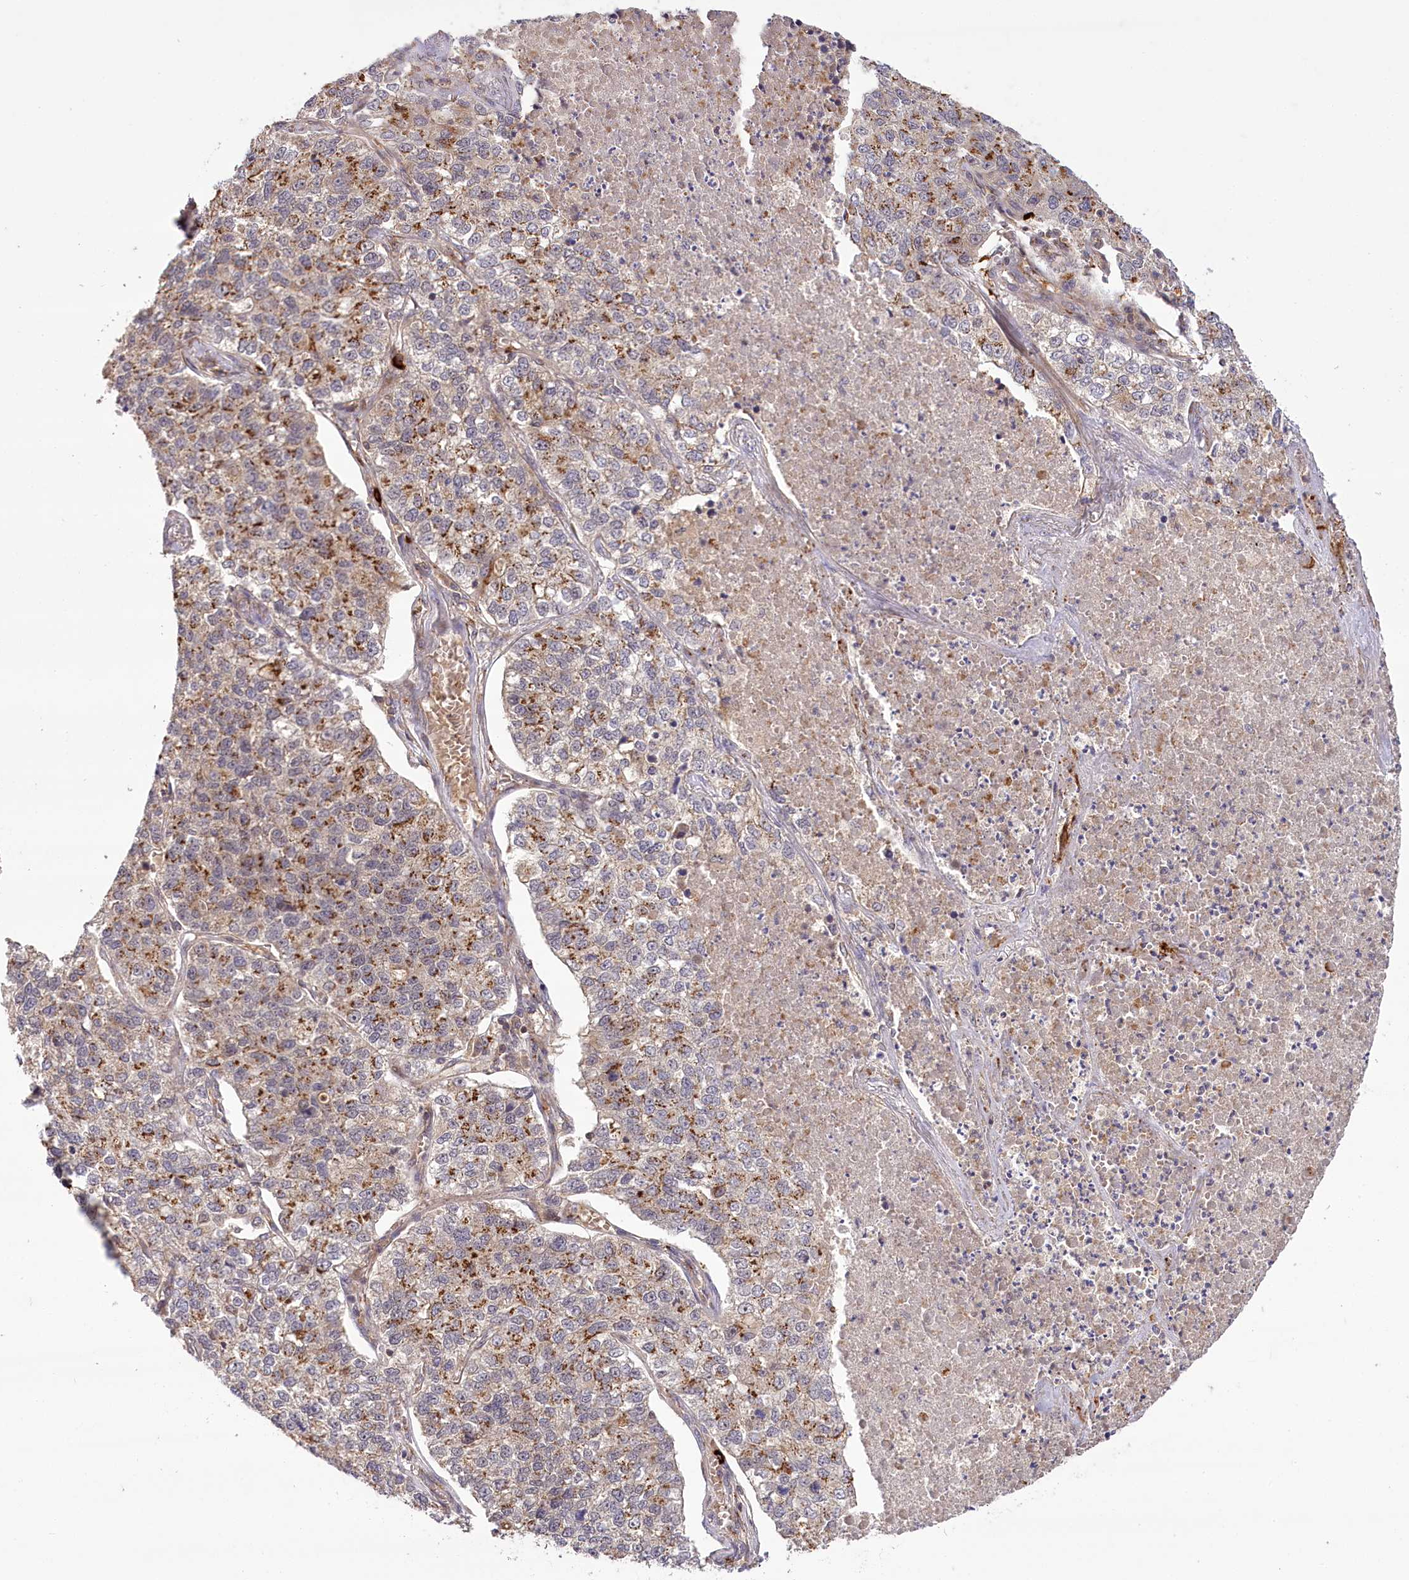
{"staining": {"intensity": "strong", "quantity": ">75%", "location": "cytoplasmic/membranous"}, "tissue": "lung cancer", "cell_type": "Tumor cells", "image_type": "cancer", "snomed": [{"axis": "morphology", "description": "Adenocarcinoma, NOS"}, {"axis": "topography", "description": "Lung"}], "caption": "Protein expression analysis of human lung adenocarcinoma reveals strong cytoplasmic/membranous staining in approximately >75% of tumor cells.", "gene": "CARD19", "patient": {"sex": "male", "age": 49}}